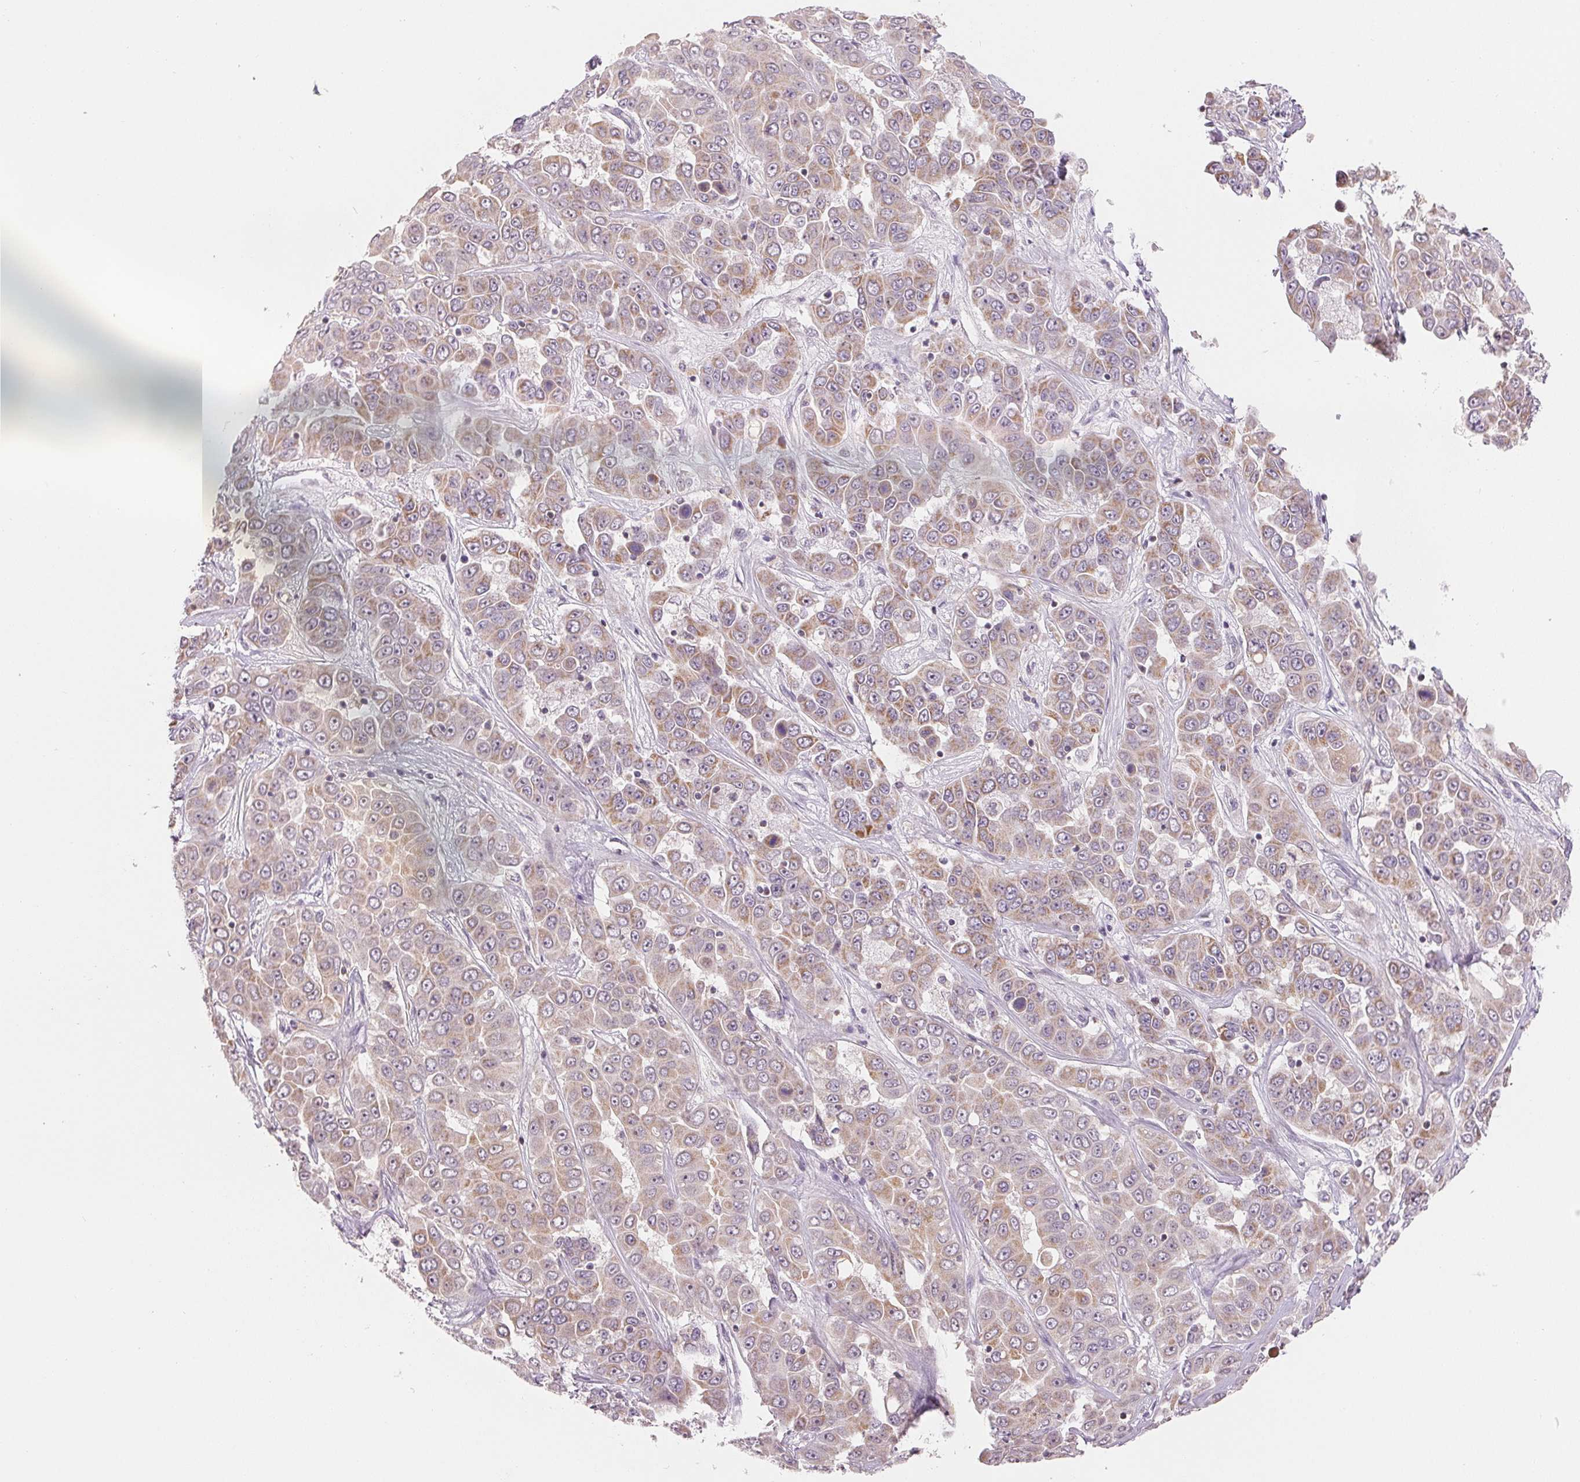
{"staining": {"intensity": "weak", "quantity": "<25%", "location": "cytoplasmic/membranous"}, "tissue": "liver cancer", "cell_type": "Tumor cells", "image_type": "cancer", "snomed": [{"axis": "morphology", "description": "Cholangiocarcinoma"}, {"axis": "topography", "description": "Liver"}], "caption": "Immunohistochemistry image of human cholangiocarcinoma (liver) stained for a protein (brown), which displays no staining in tumor cells. (DAB (3,3'-diaminobenzidine) immunohistochemistry (IHC), high magnification).", "gene": "HINT2", "patient": {"sex": "female", "age": 52}}